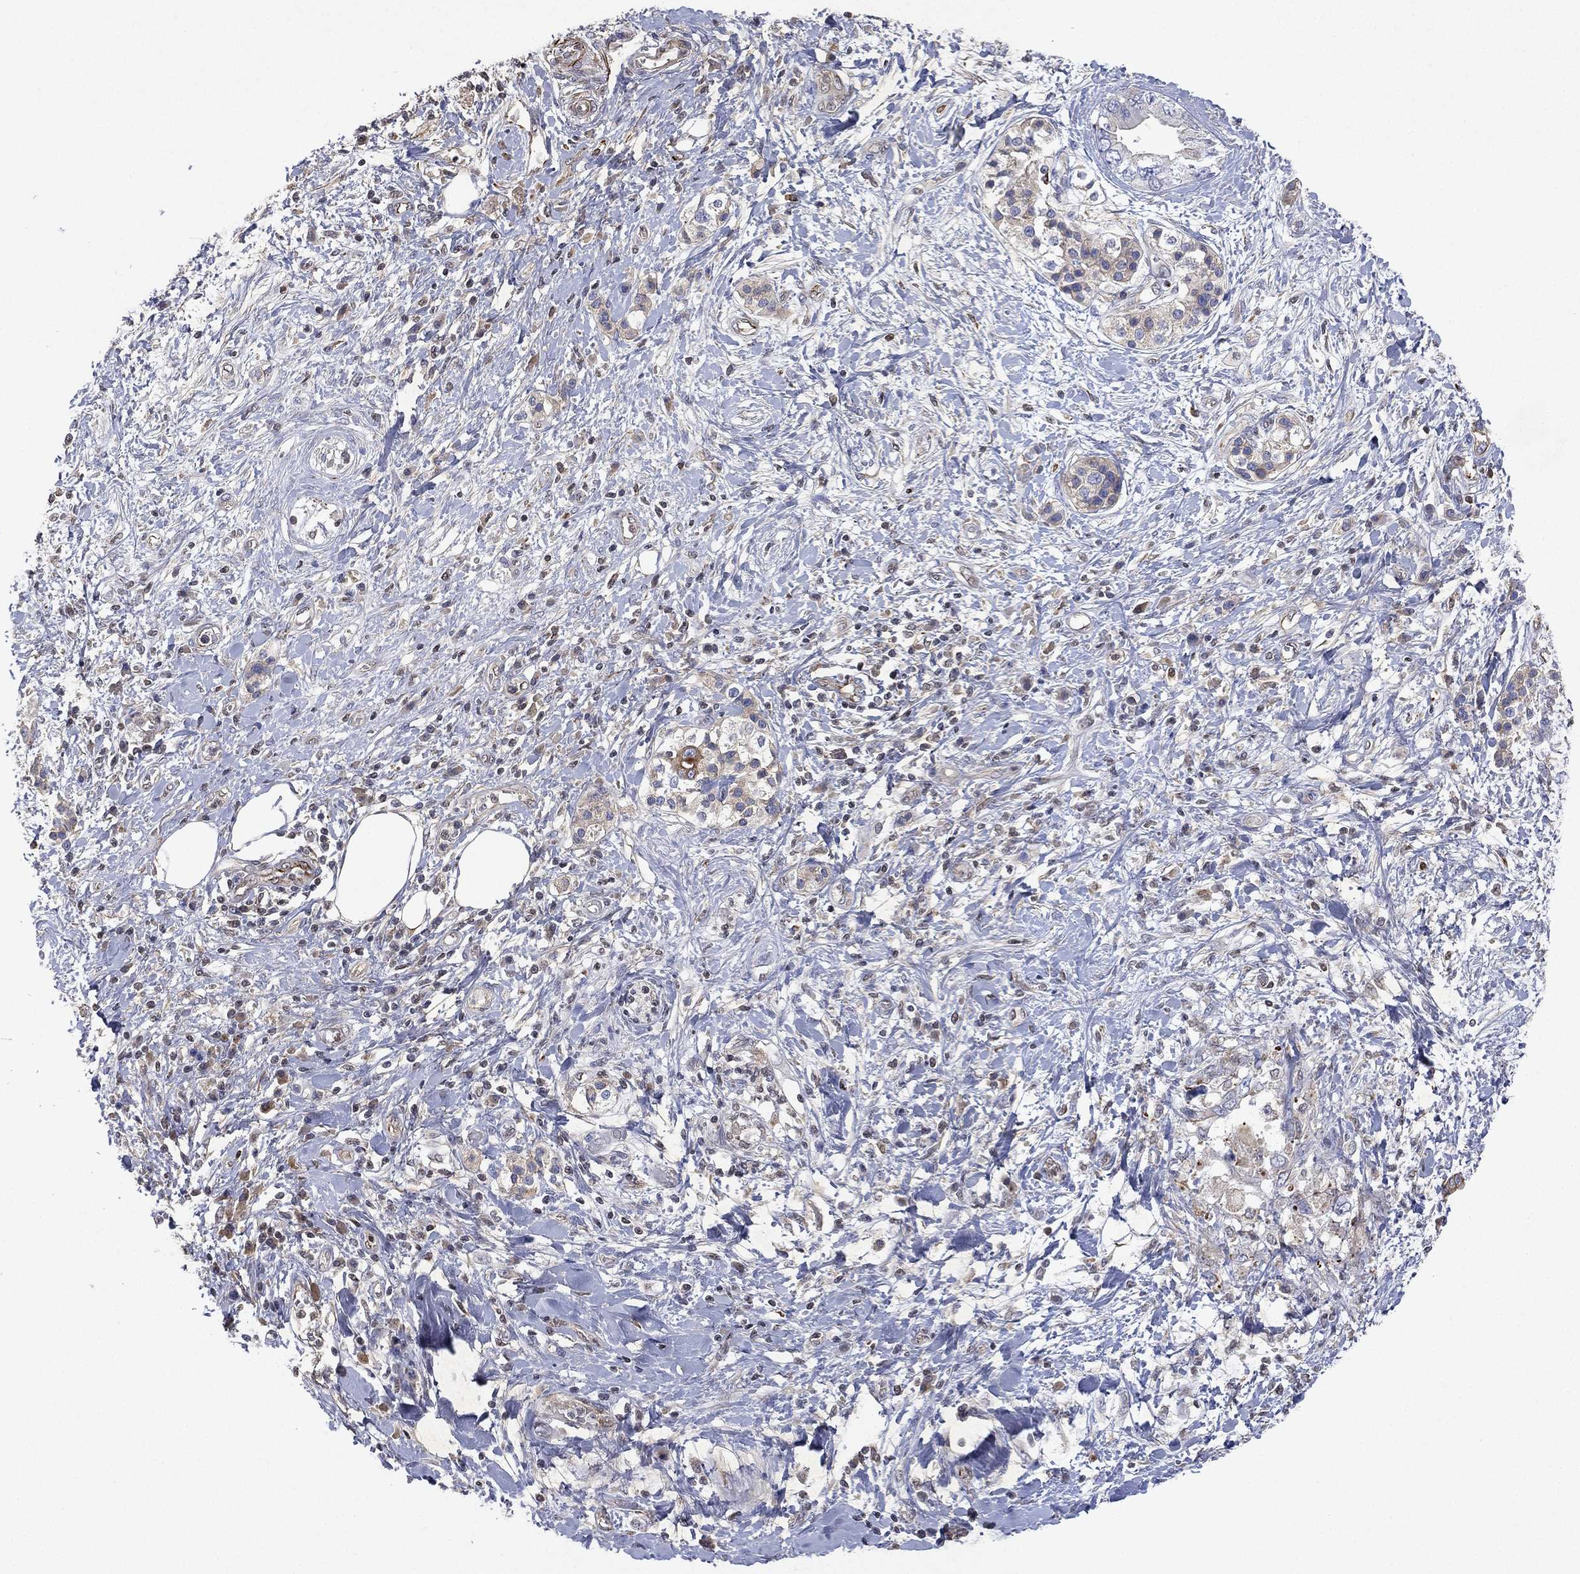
{"staining": {"intensity": "negative", "quantity": "none", "location": "none"}, "tissue": "pancreatic cancer", "cell_type": "Tumor cells", "image_type": "cancer", "snomed": [{"axis": "morphology", "description": "Adenocarcinoma, NOS"}, {"axis": "topography", "description": "Pancreas"}], "caption": "Tumor cells show no significant protein expression in pancreatic adenocarcinoma.", "gene": "FLI1", "patient": {"sex": "female", "age": 56}}